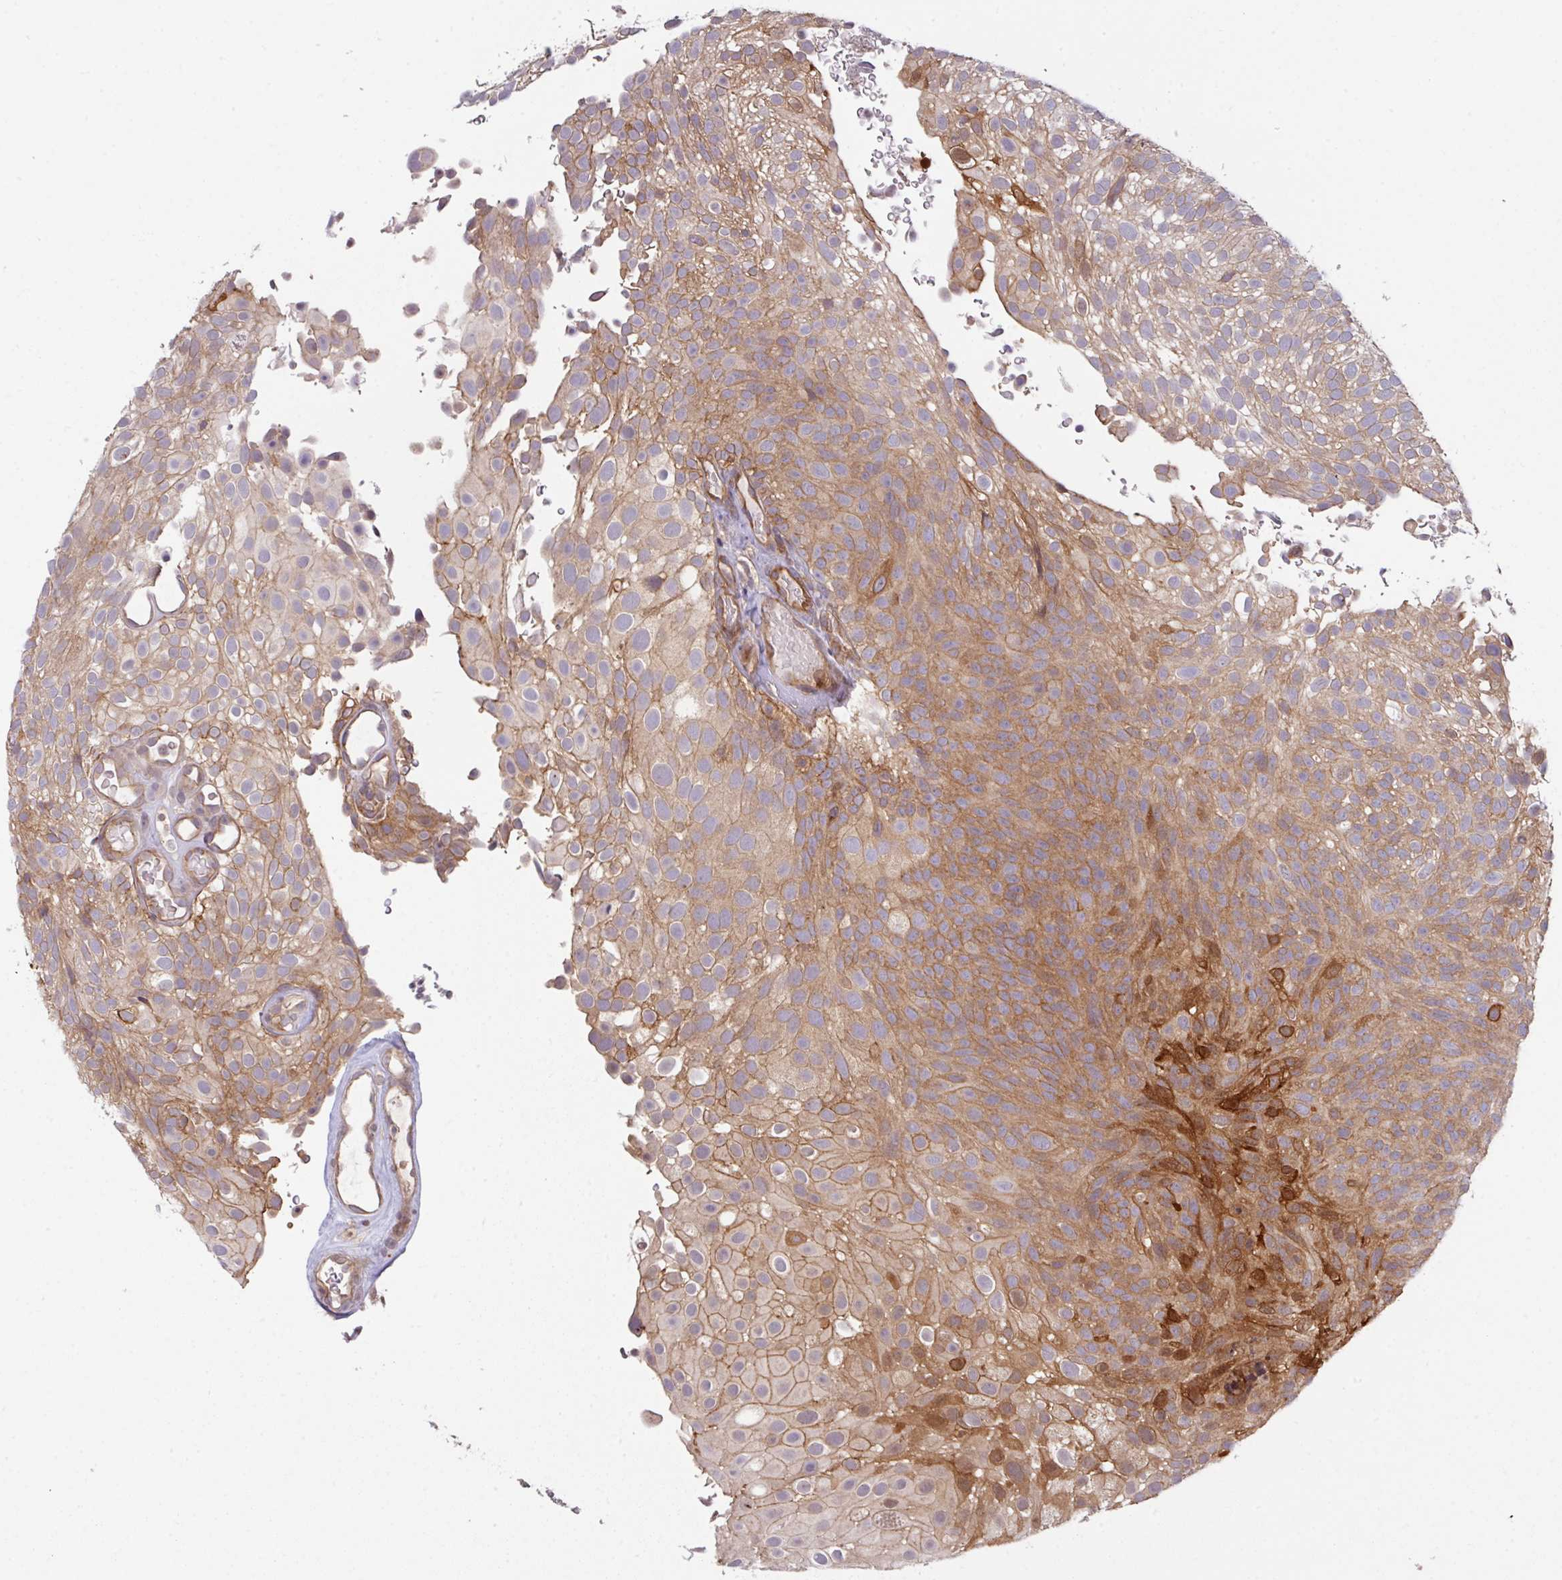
{"staining": {"intensity": "moderate", "quantity": ">75%", "location": "cytoplasmic/membranous"}, "tissue": "urothelial cancer", "cell_type": "Tumor cells", "image_type": "cancer", "snomed": [{"axis": "morphology", "description": "Urothelial carcinoma, Low grade"}, {"axis": "topography", "description": "Urinary bladder"}], "caption": "Immunohistochemical staining of urothelial cancer exhibits medium levels of moderate cytoplasmic/membranous staining in approximately >75% of tumor cells.", "gene": "CYFIP2", "patient": {"sex": "male", "age": 78}}